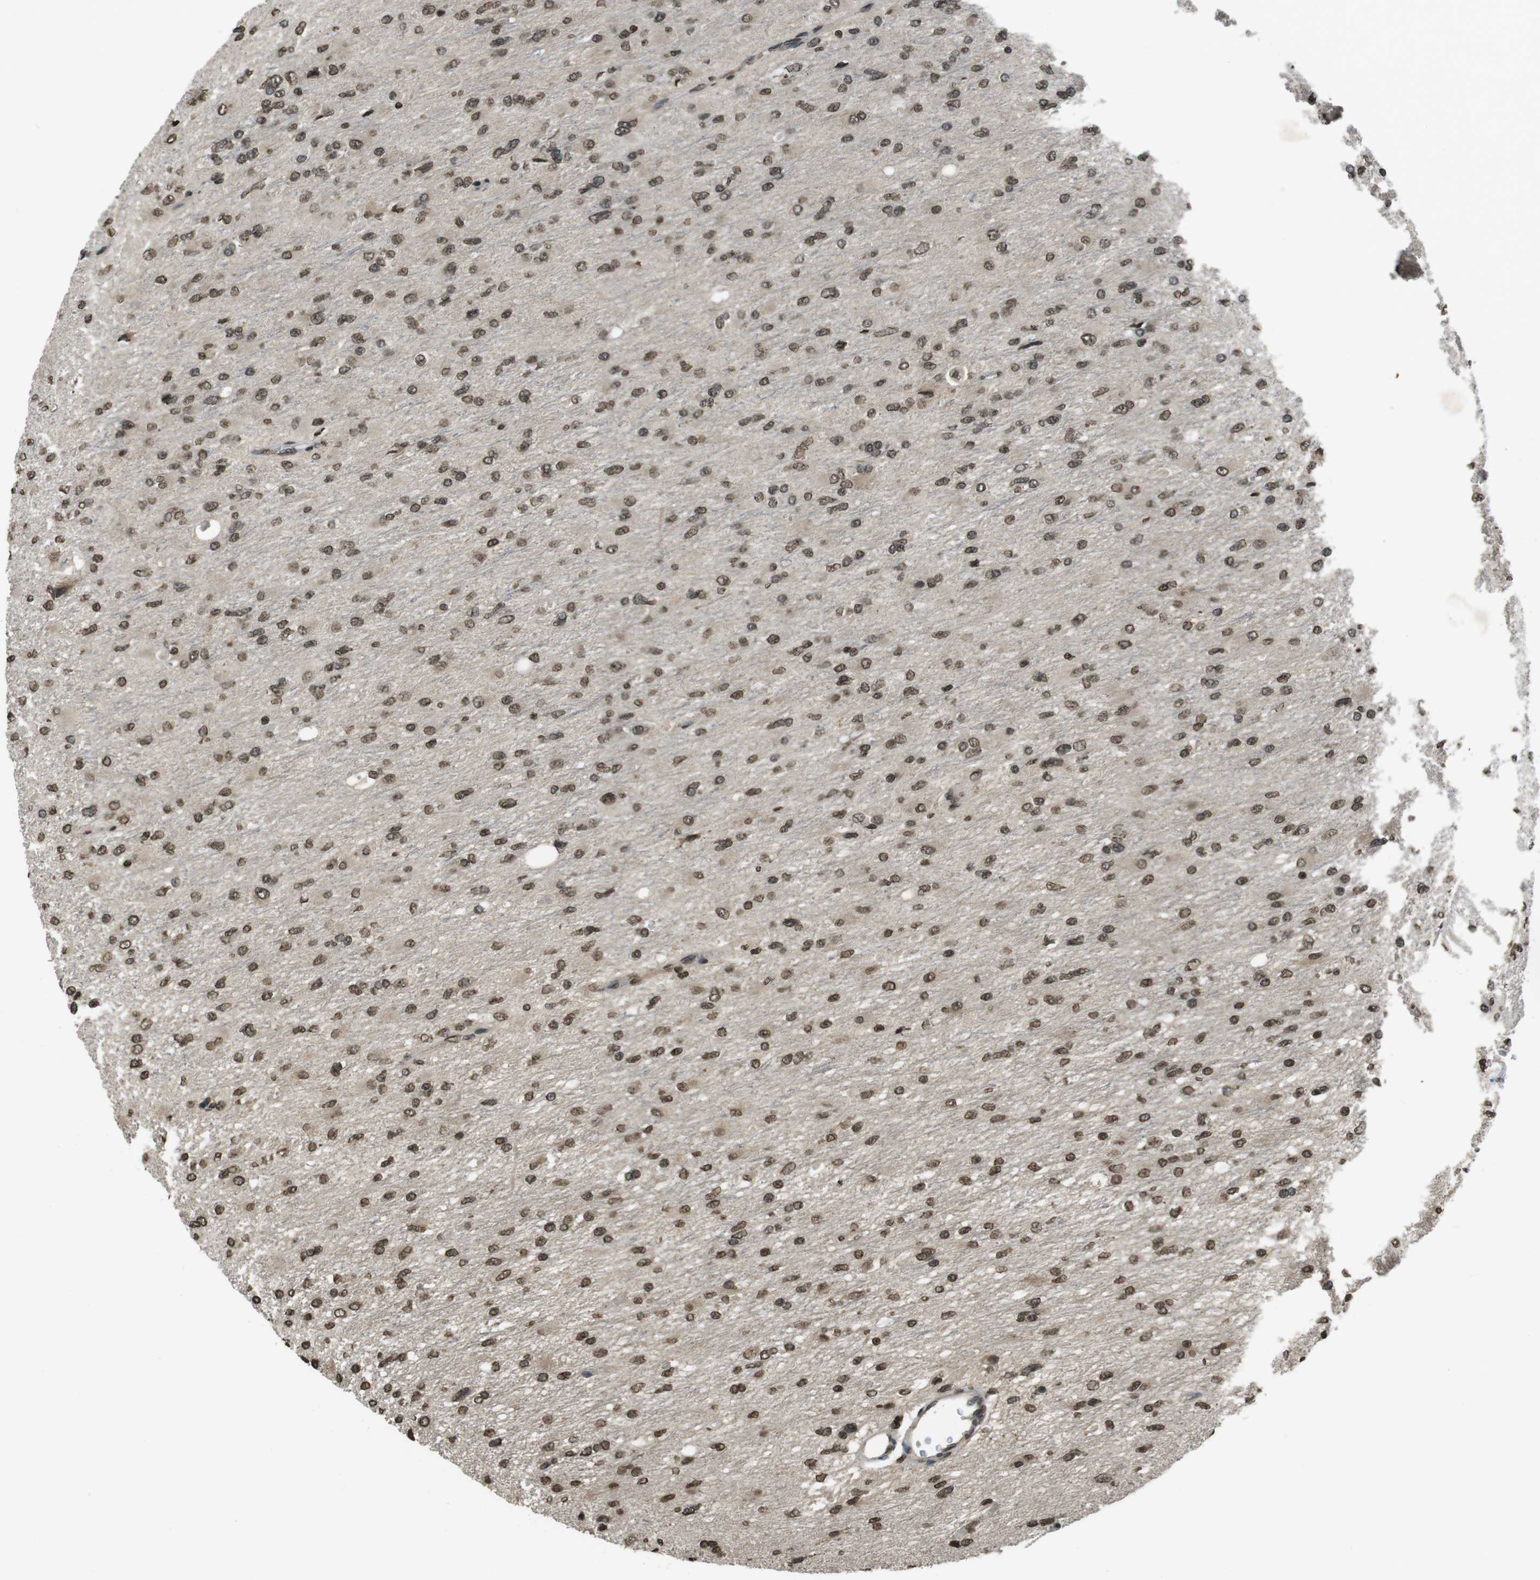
{"staining": {"intensity": "moderate", "quantity": ">75%", "location": "nuclear"}, "tissue": "glioma", "cell_type": "Tumor cells", "image_type": "cancer", "snomed": [{"axis": "morphology", "description": "Glioma, malignant, High grade"}, {"axis": "topography", "description": "Cerebral cortex"}], "caption": "Moderate nuclear positivity is present in approximately >75% of tumor cells in high-grade glioma (malignant).", "gene": "MAF", "patient": {"sex": "female", "age": 36}}